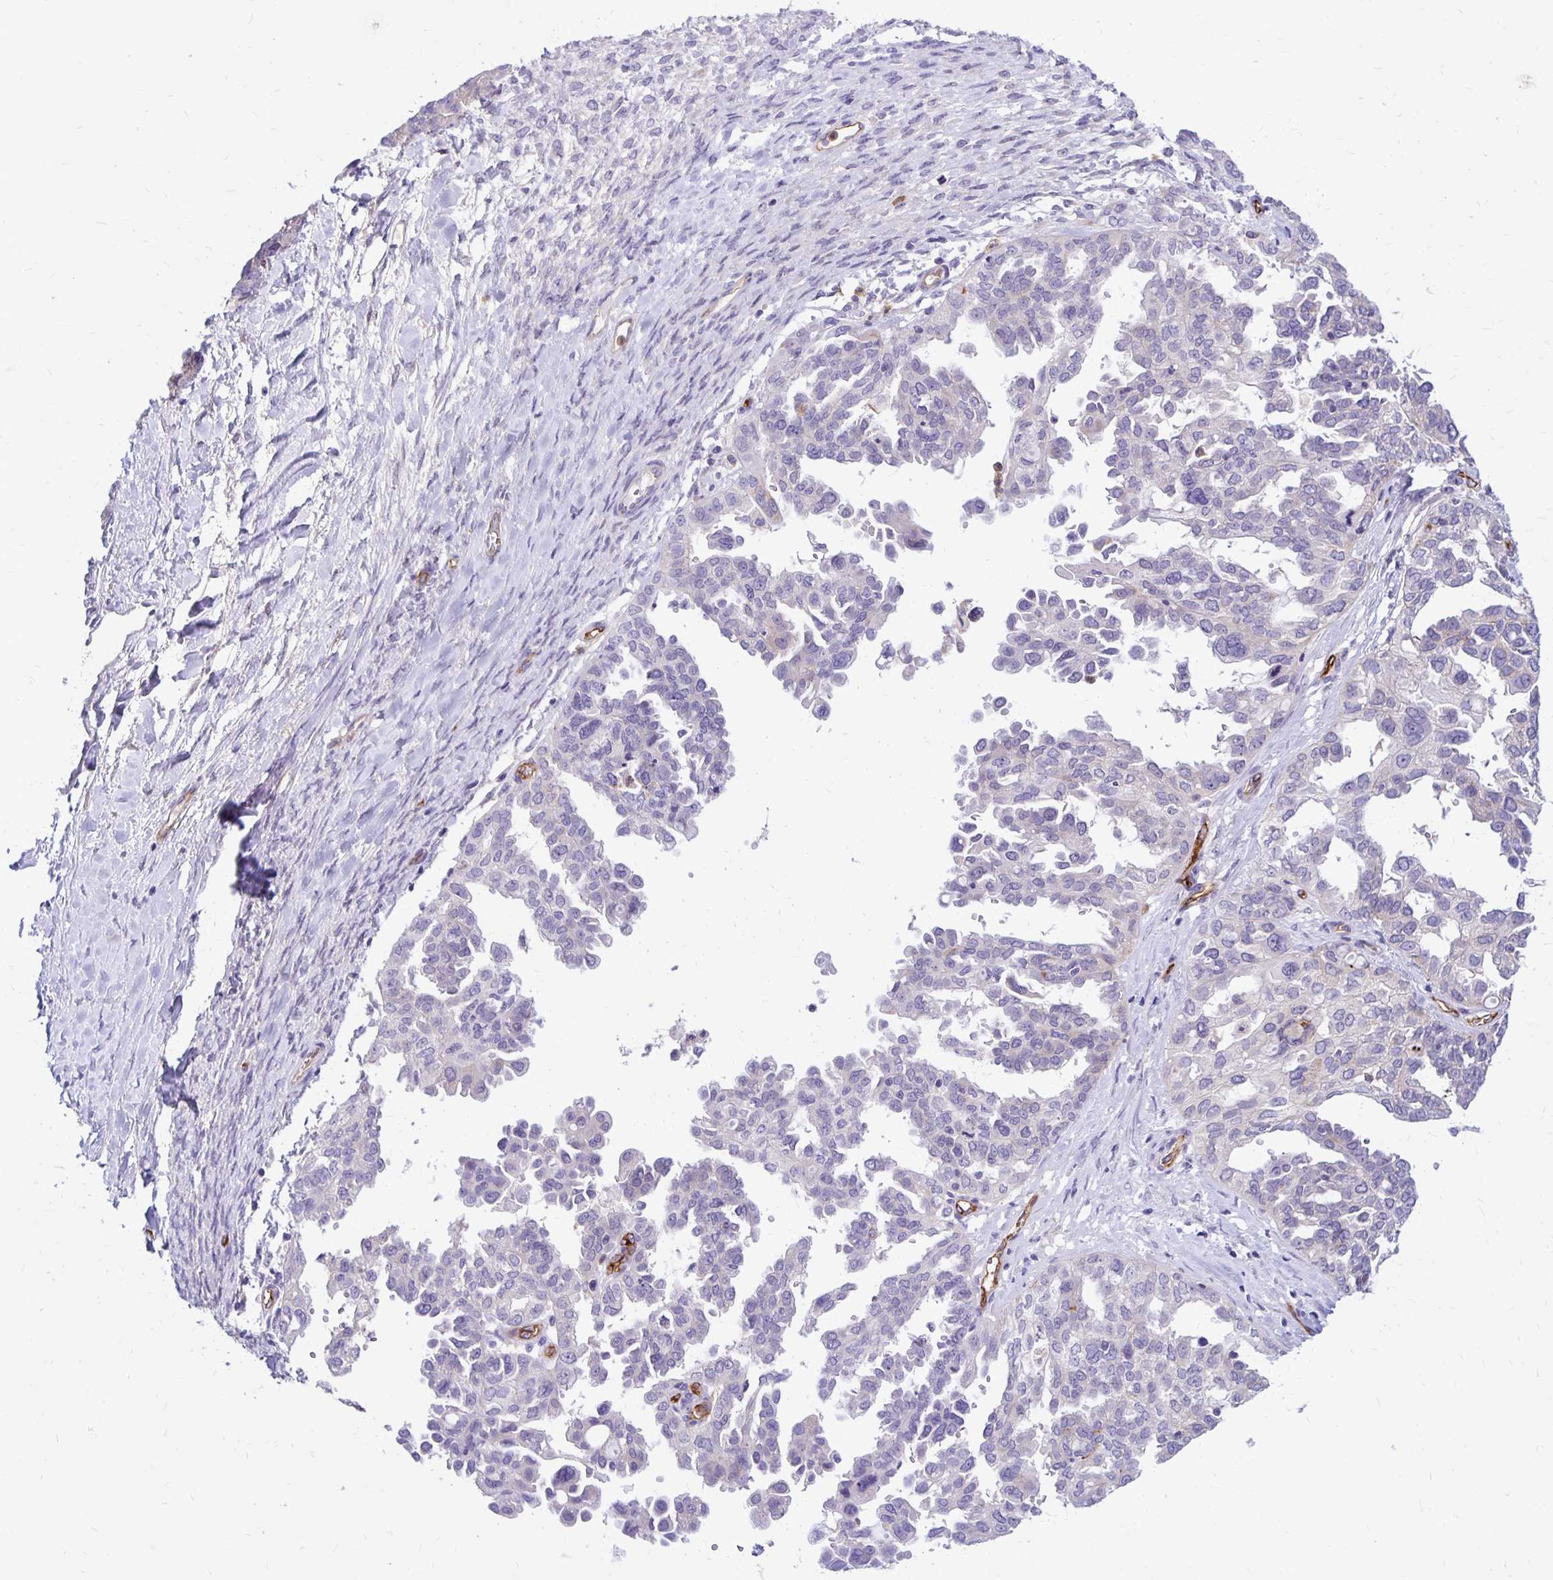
{"staining": {"intensity": "negative", "quantity": "none", "location": "none"}, "tissue": "ovarian cancer", "cell_type": "Tumor cells", "image_type": "cancer", "snomed": [{"axis": "morphology", "description": "Cystadenocarcinoma, serous, NOS"}, {"axis": "topography", "description": "Ovary"}], "caption": "Immunohistochemical staining of human serous cystadenocarcinoma (ovarian) exhibits no significant expression in tumor cells. Brightfield microscopy of immunohistochemistry (IHC) stained with DAB (3,3'-diaminobenzidine) (brown) and hematoxylin (blue), captured at high magnification.", "gene": "TTYH1", "patient": {"sex": "female", "age": 53}}